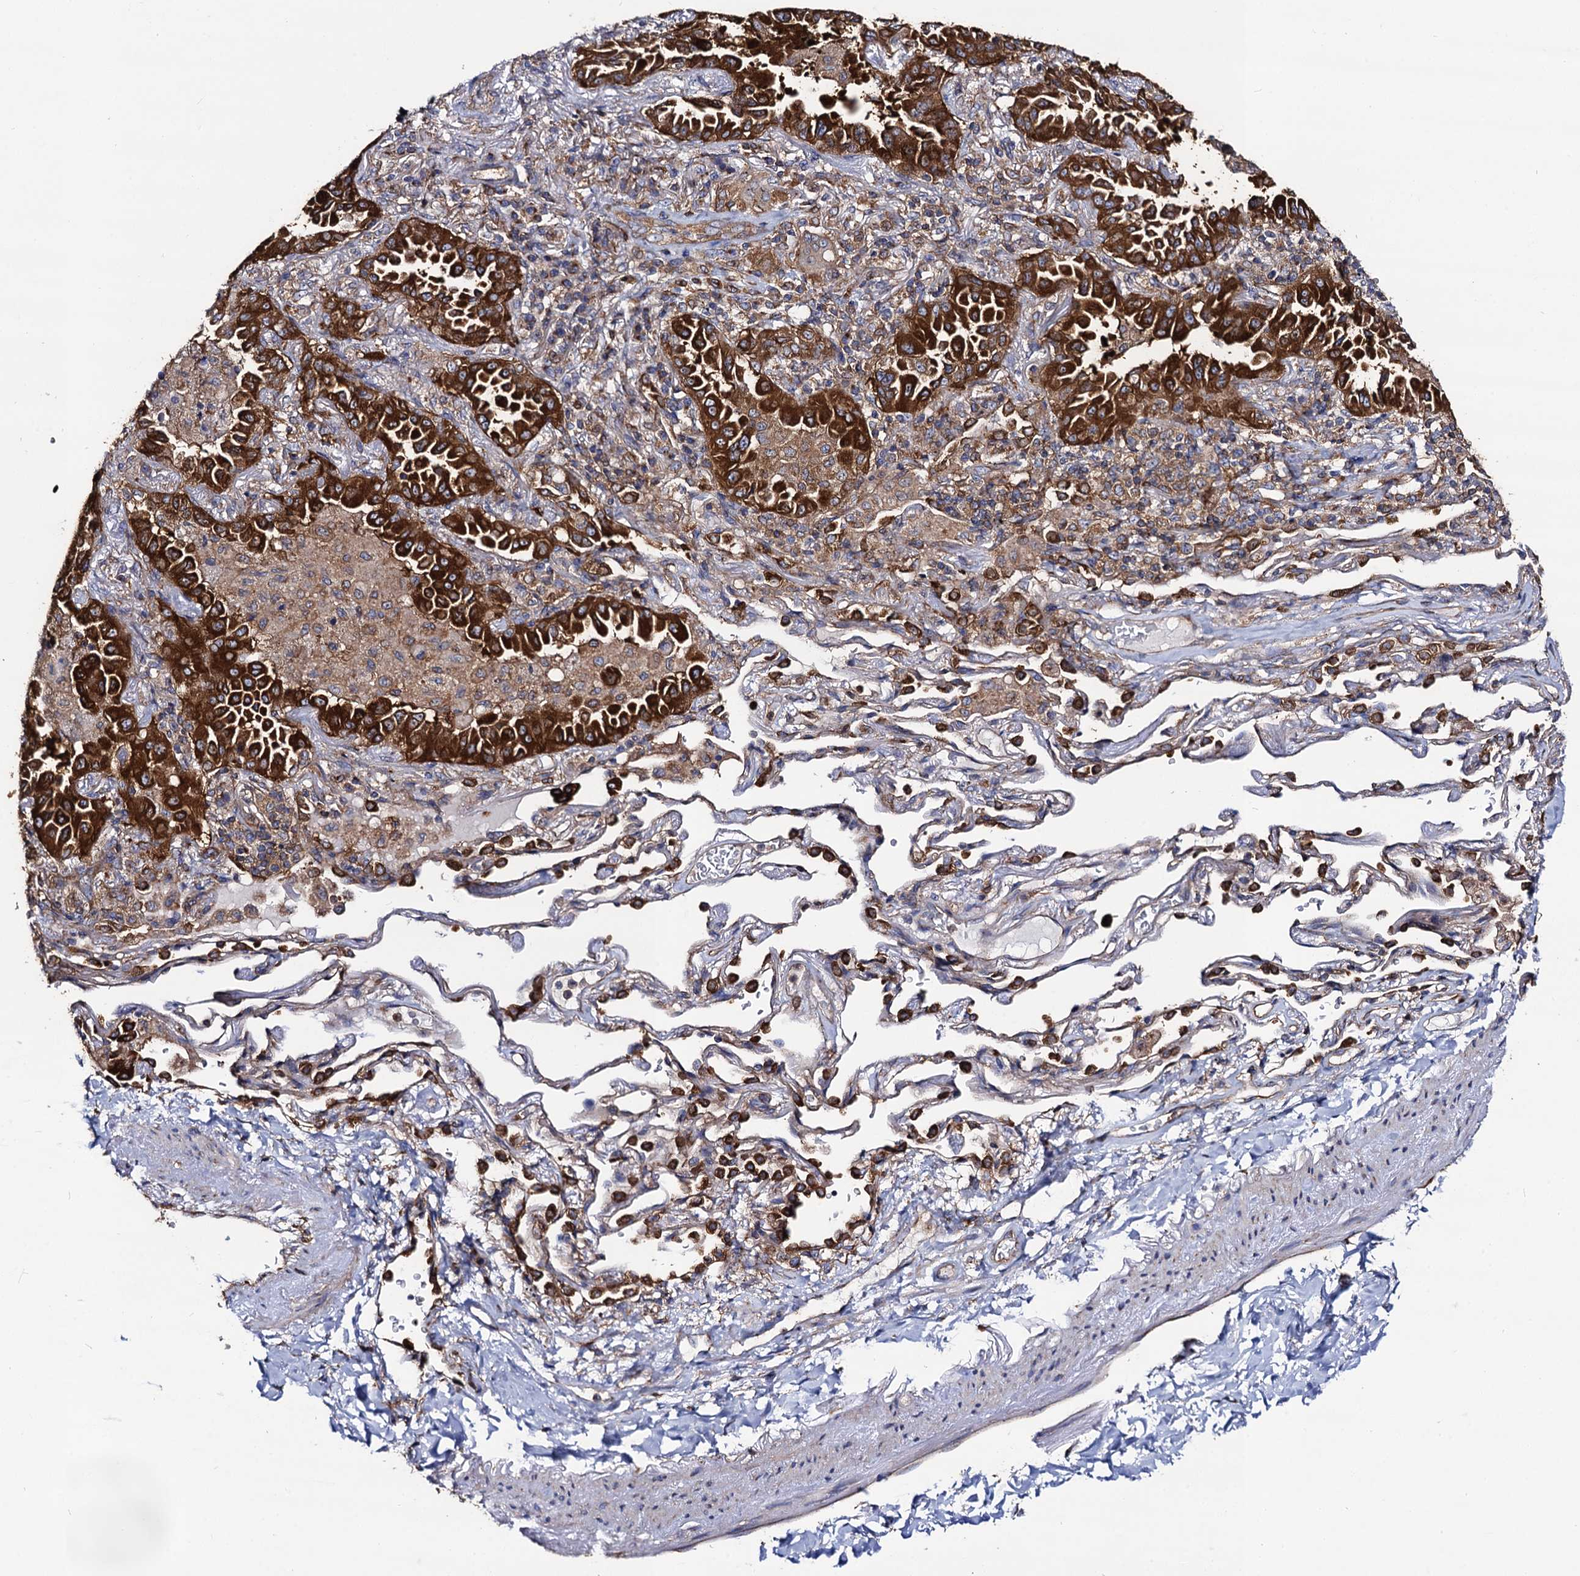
{"staining": {"intensity": "strong", "quantity": ">75%", "location": "cytoplasmic/membranous"}, "tissue": "lung cancer", "cell_type": "Tumor cells", "image_type": "cancer", "snomed": [{"axis": "morphology", "description": "Adenocarcinoma, NOS"}, {"axis": "topography", "description": "Lung"}], "caption": "Protein expression analysis of adenocarcinoma (lung) exhibits strong cytoplasmic/membranous positivity in about >75% of tumor cells.", "gene": "DYDC1", "patient": {"sex": "female", "age": 69}}